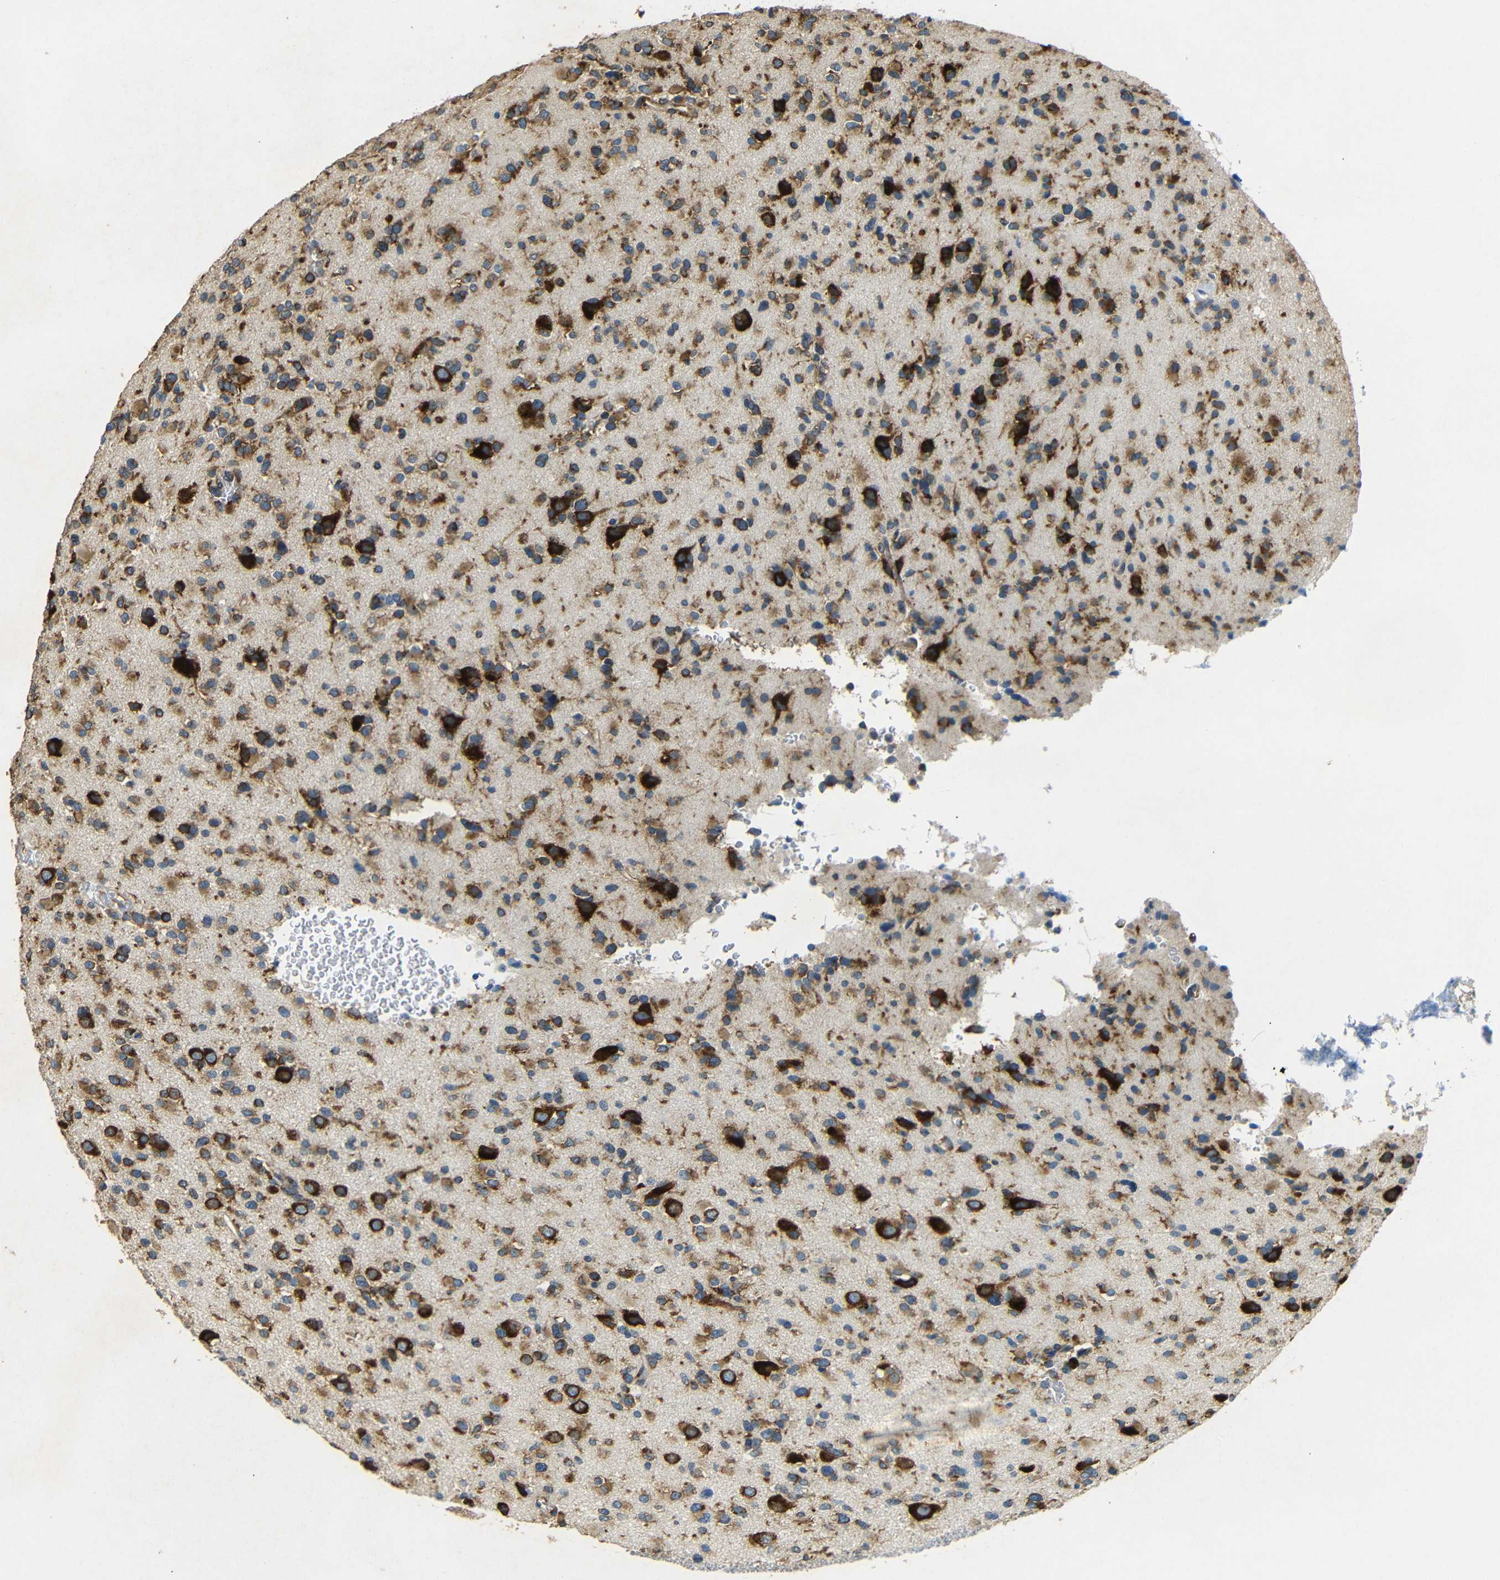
{"staining": {"intensity": "strong", "quantity": ">75%", "location": "cytoplasmic/membranous"}, "tissue": "glioma", "cell_type": "Tumor cells", "image_type": "cancer", "snomed": [{"axis": "morphology", "description": "Glioma, malignant, Low grade"}, {"axis": "topography", "description": "Brain"}], "caption": "Human glioma stained with a brown dye reveals strong cytoplasmic/membranous positive positivity in about >75% of tumor cells.", "gene": "BTF3", "patient": {"sex": "female", "age": 22}}